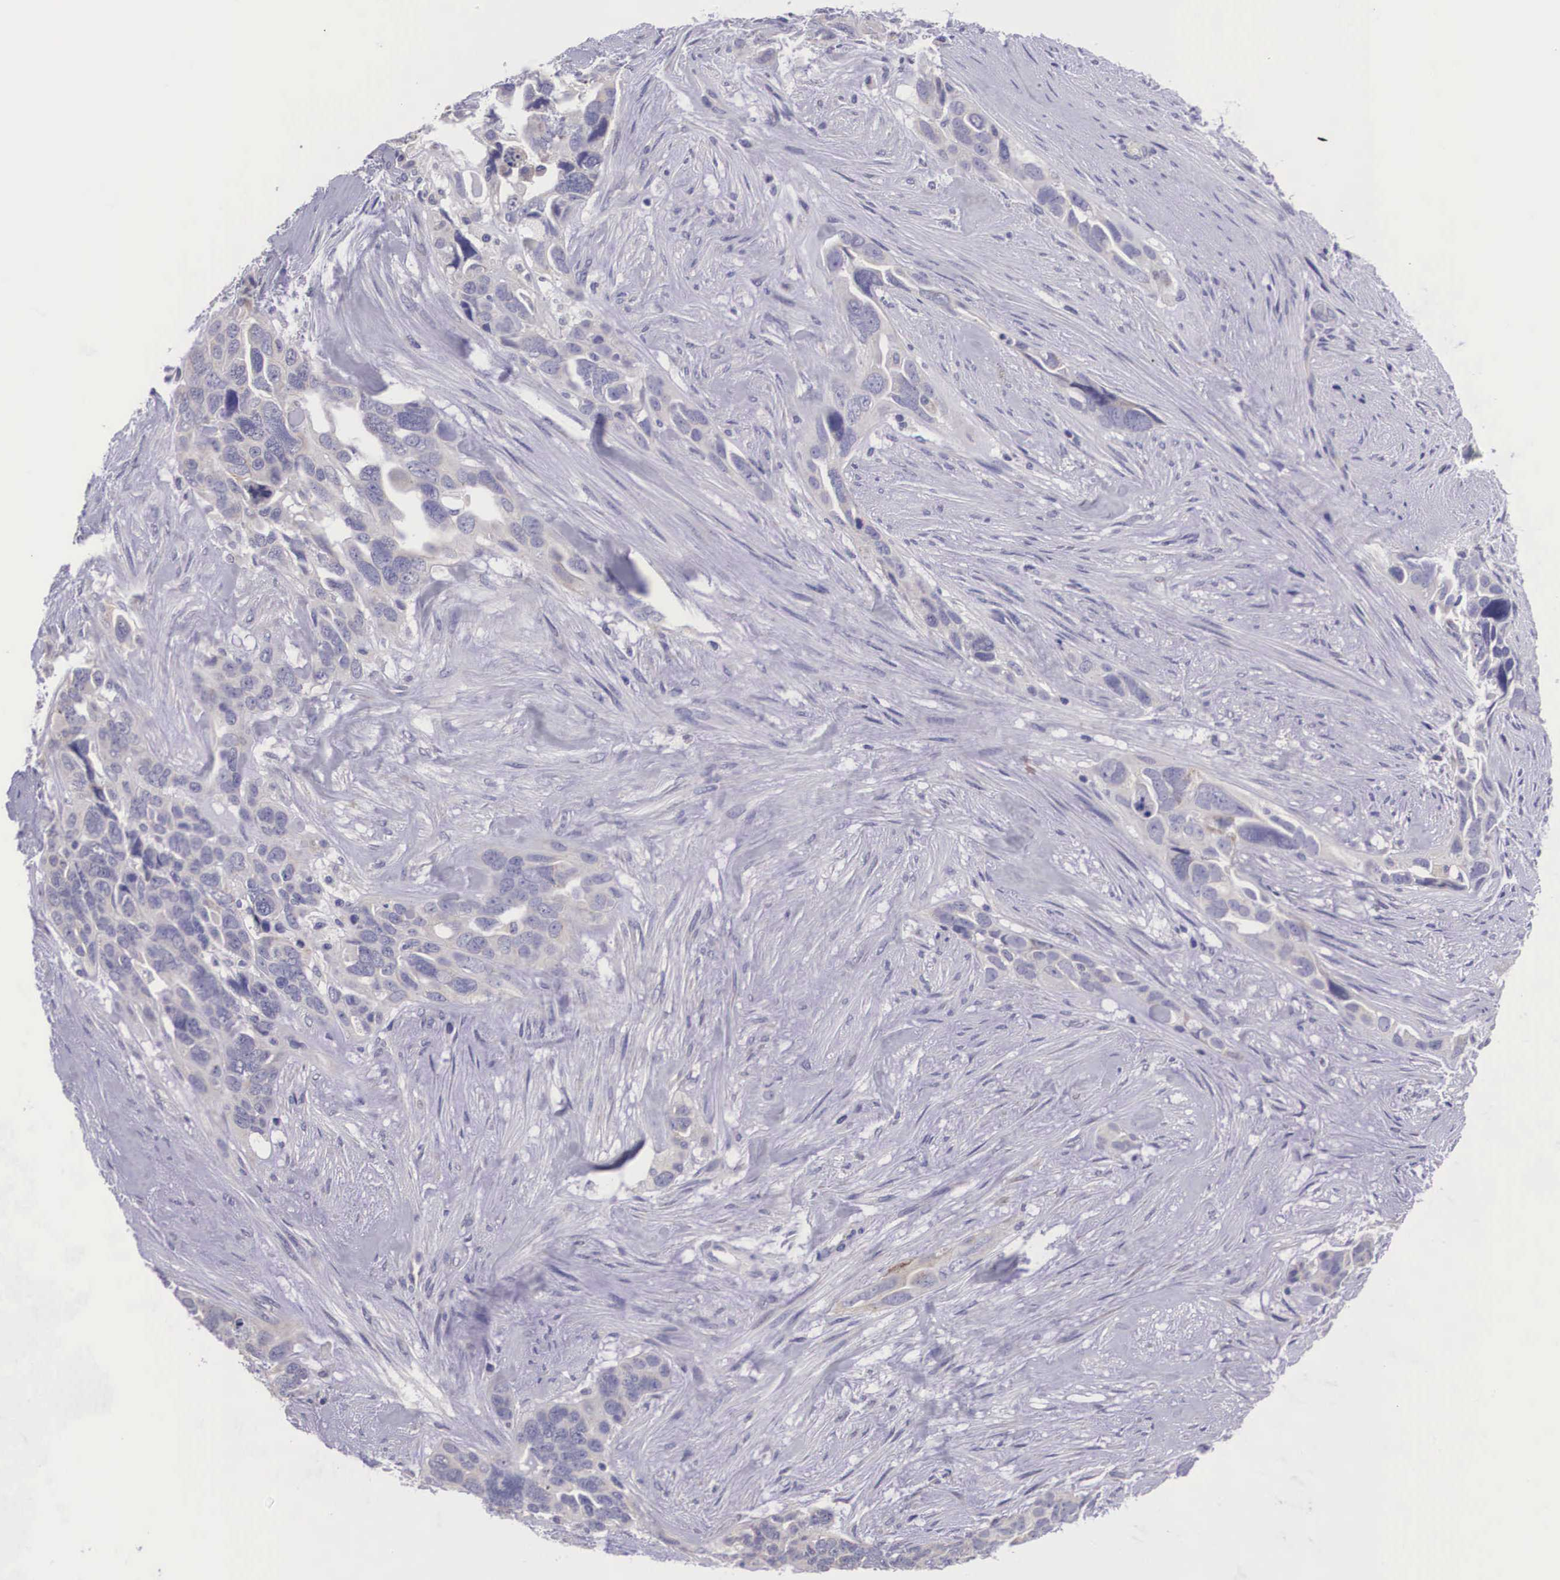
{"staining": {"intensity": "negative", "quantity": "none", "location": "none"}, "tissue": "ovarian cancer", "cell_type": "Tumor cells", "image_type": "cancer", "snomed": [{"axis": "morphology", "description": "Cystadenocarcinoma, serous, NOS"}, {"axis": "topography", "description": "Ovary"}], "caption": "Immunohistochemistry micrograph of serous cystadenocarcinoma (ovarian) stained for a protein (brown), which shows no expression in tumor cells.", "gene": "ARG2", "patient": {"sex": "female", "age": 63}}